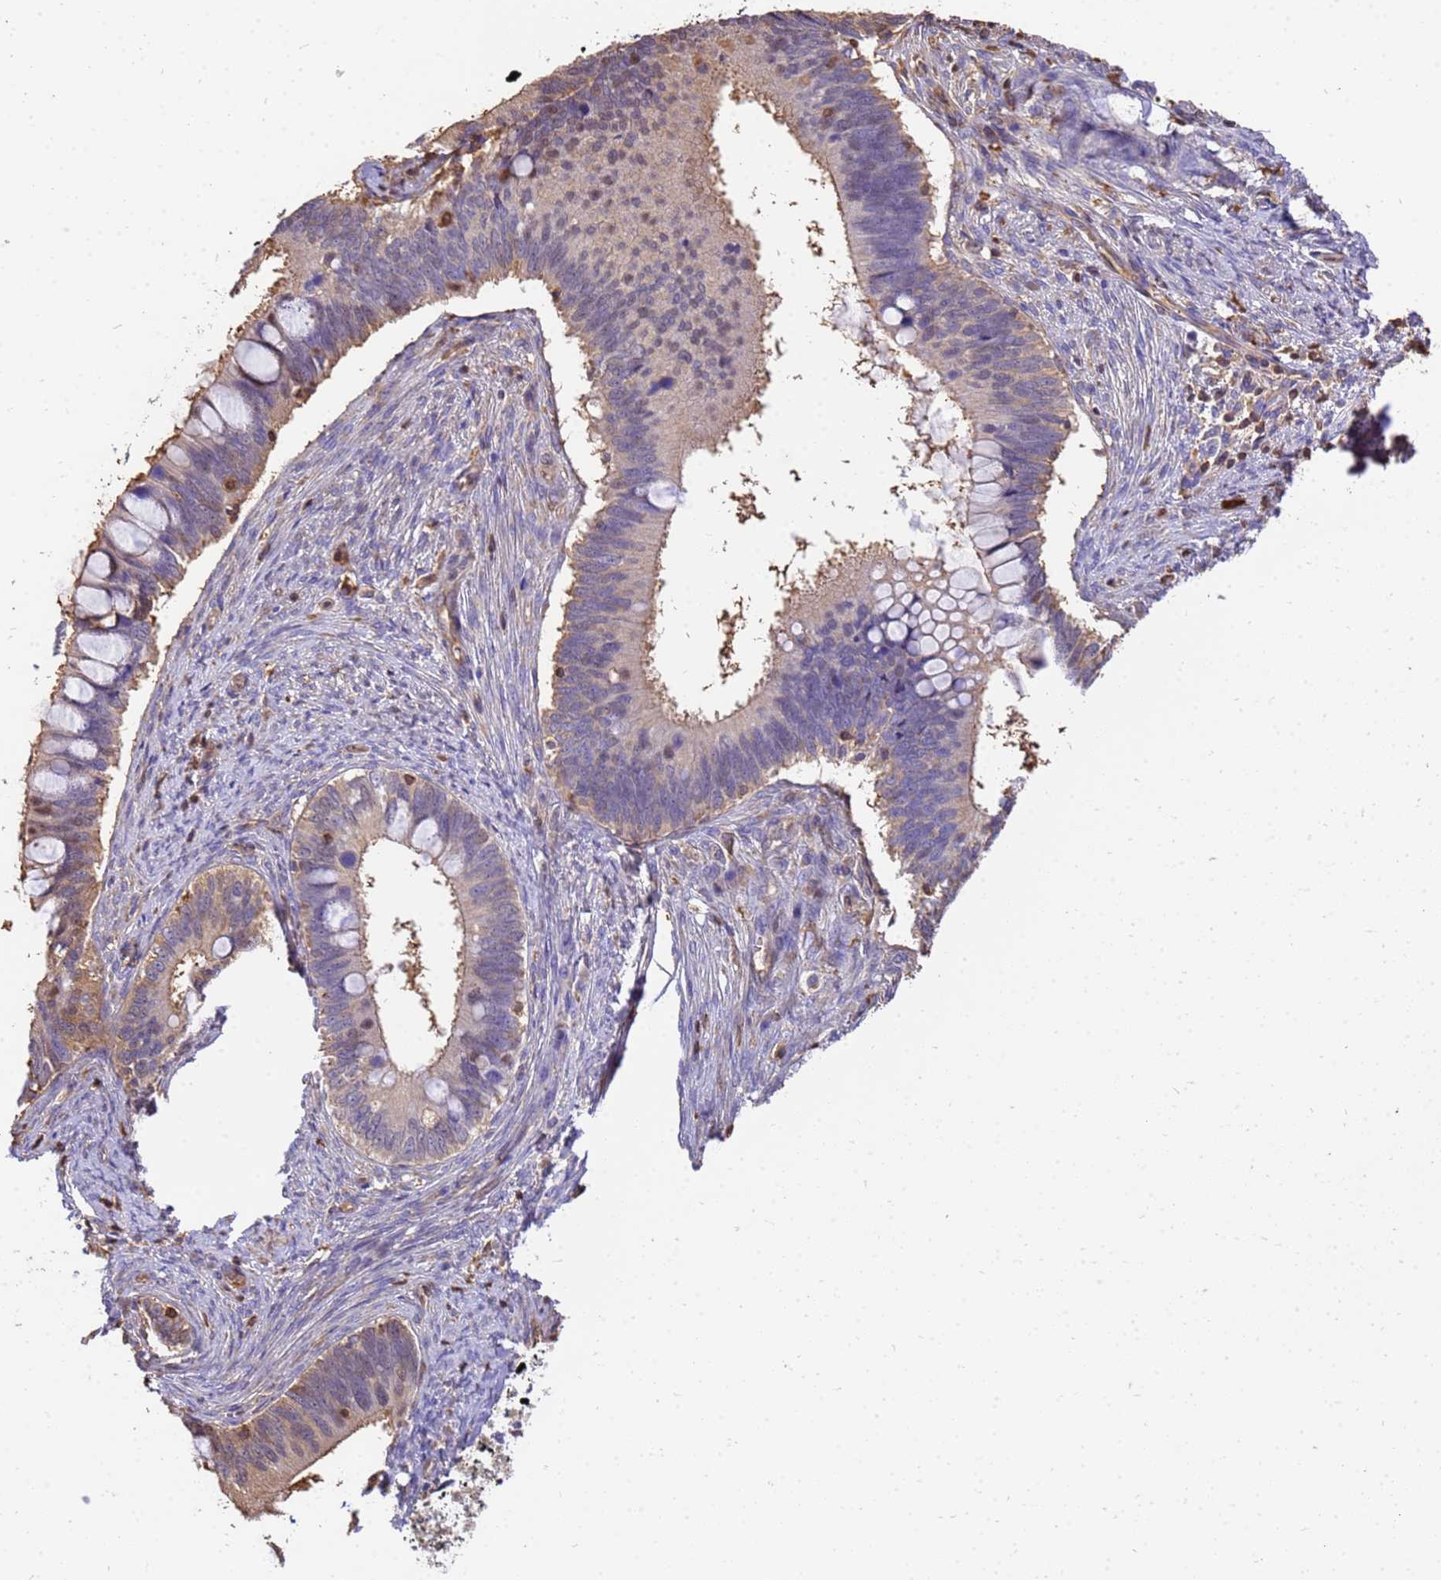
{"staining": {"intensity": "weak", "quantity": "<25%", "location": "cytoplasmic/membranous"}, "tissue": "cervical cancer", "cell_type": "Tumor cells", "image_type": "cancer", "snomed": [{"axis": "morphology", "description": "Adenocarcinoma, NOS"}, {"axis": "topography", "description": "Cervix"}], "caption": "Adenocarcinoma (cervical) stained for a protein using IHC demonstrates no positivity tumor cells.", "gene": "WDR64", "patient": {"sex": "female", "age": 42}}